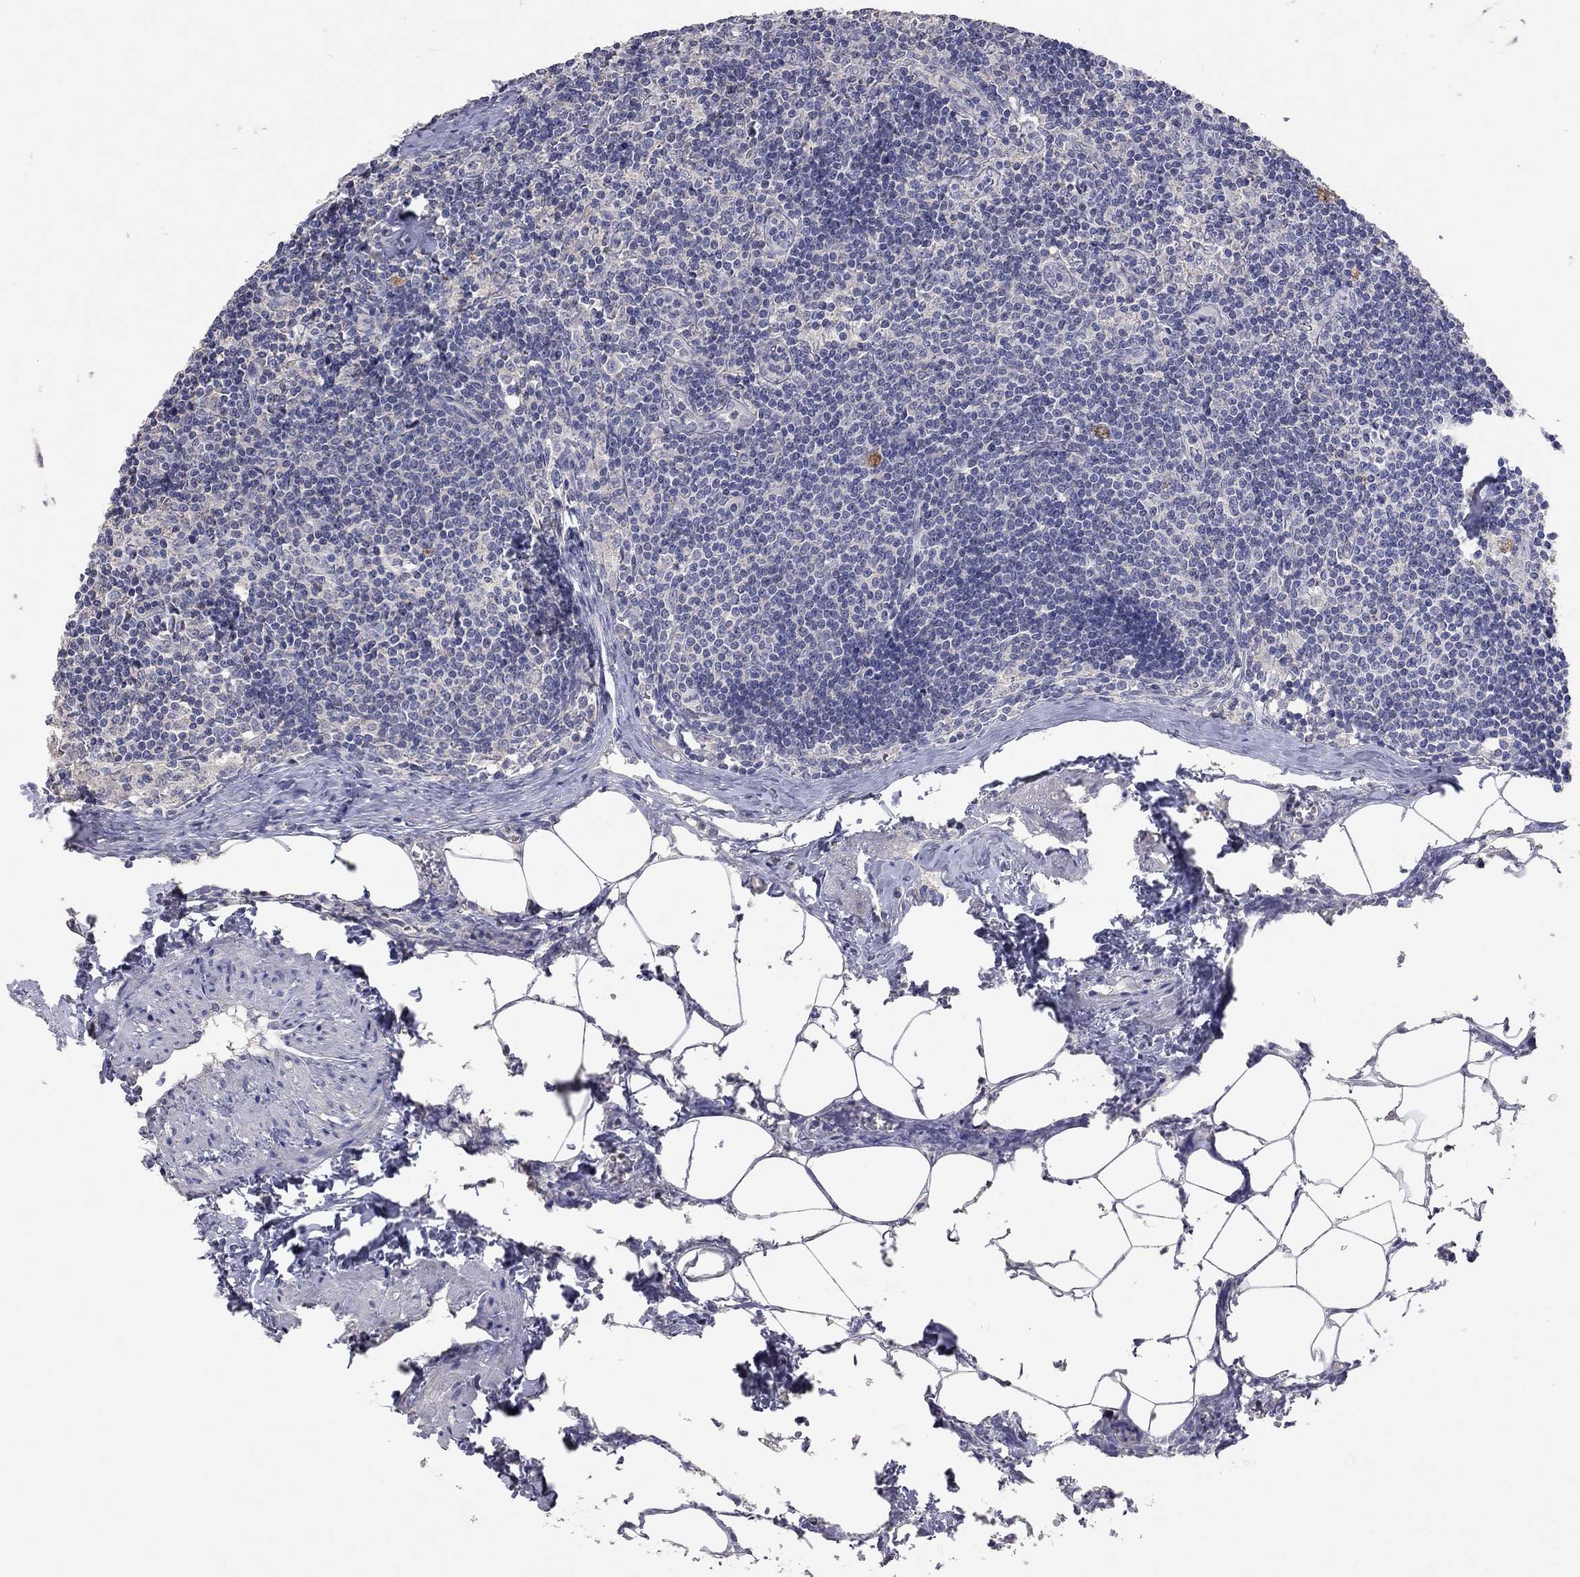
{"staining": {"intensity": "negative", "quantity": "none", "location": "none"}, "tissue": "lymph node", "cell_type": "Germinal center cells", "image_type": "normal", "snomed": [{"axis": "morphology", "description": "Normal tissue, NOS"}, {"axis": "topography", "description": "Lymph node"}], "caption": "DAB immunohistochemical staining of unremarkable human lymph node demonstrates no significant positivity in germinal center cells.", "gene": "MMP13", "patient": {"sex": "female", "age": 51}}